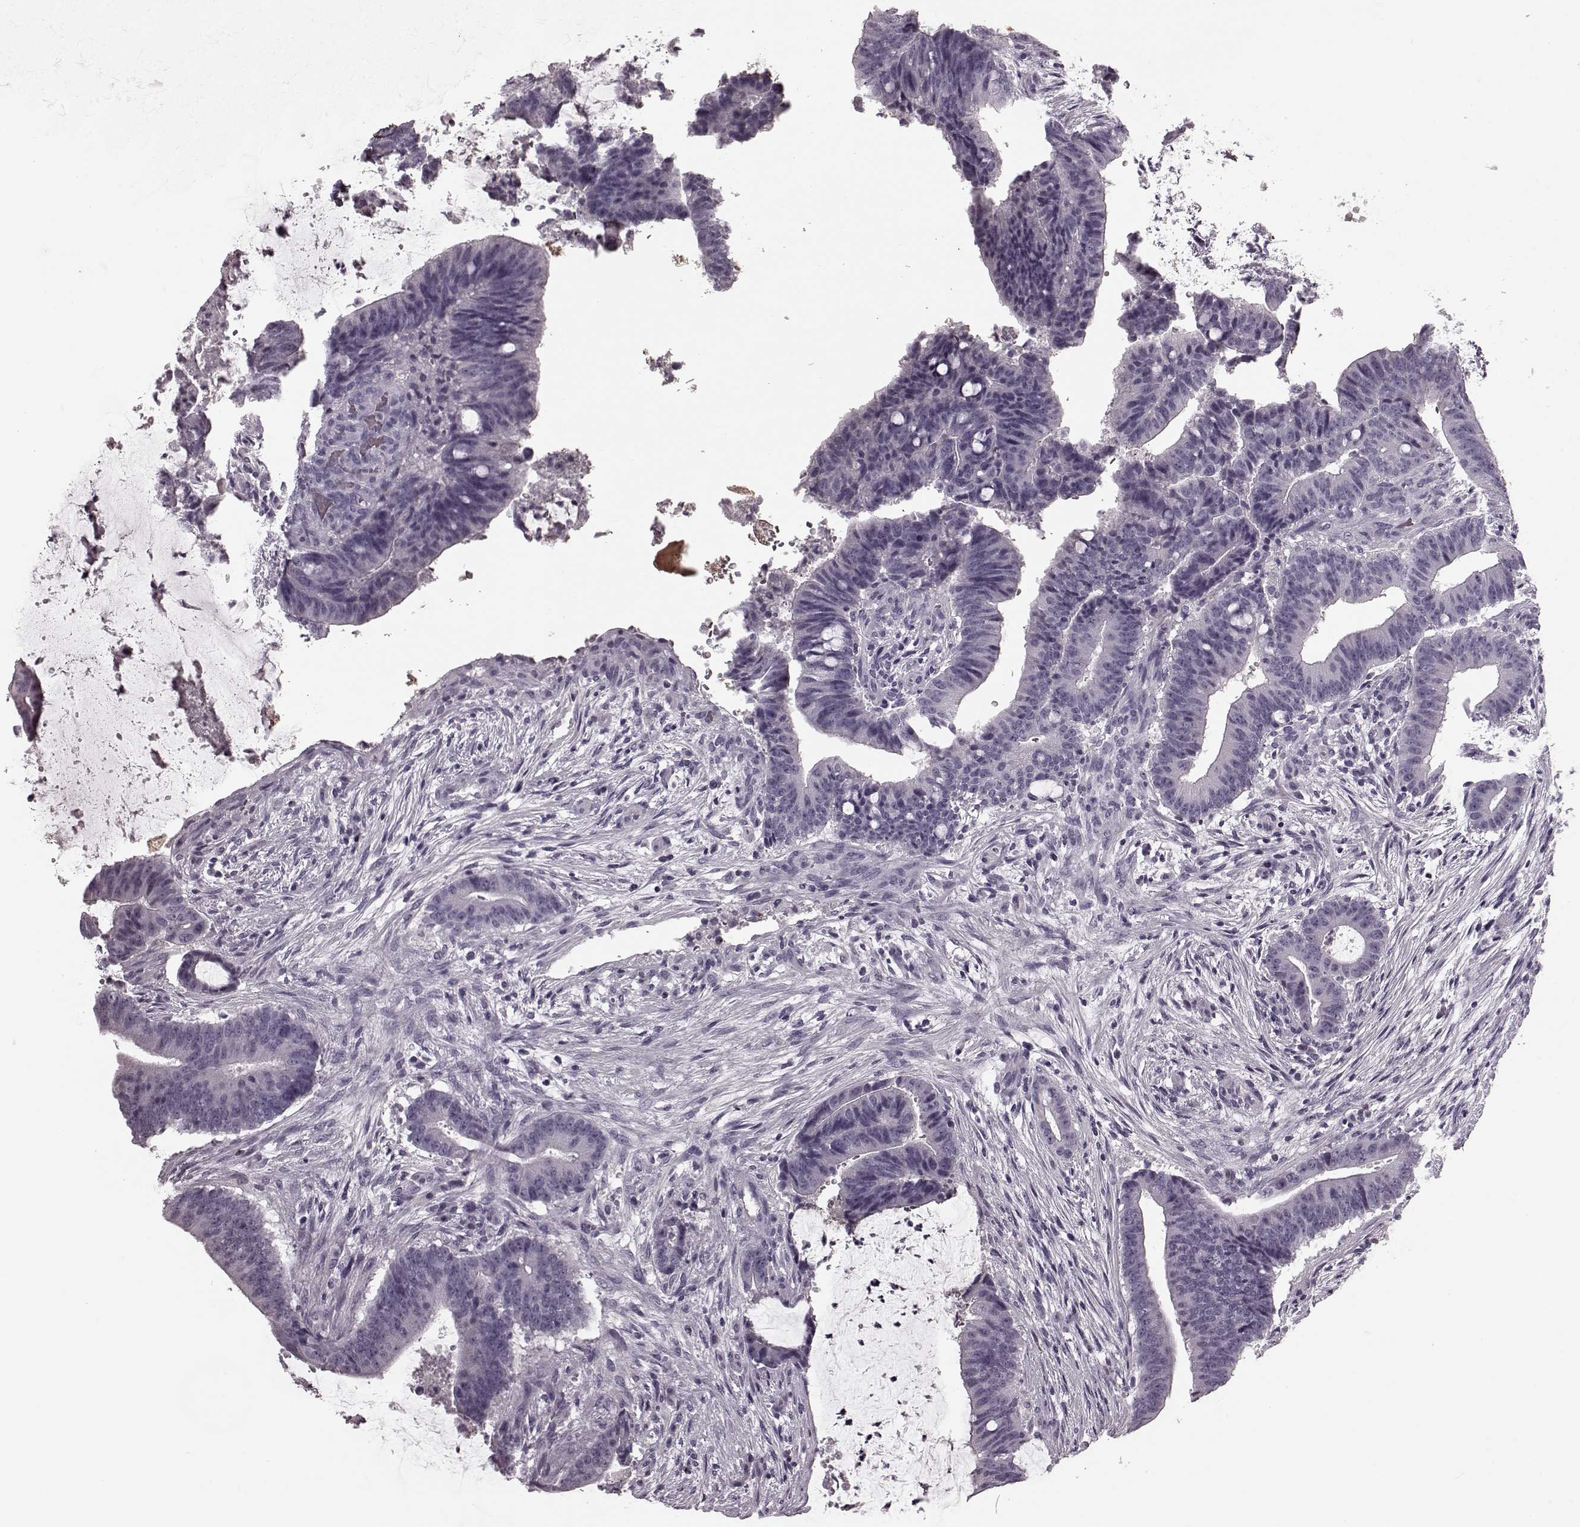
{"staining": {"intensity": "negative", "quantity": "none", "location": "none"}, "tissue": "colorectal cancer", "cell_type": "Tumor cells", "image_type": "cancer", "snomed": [{"axis": "morphology", "description": "Adenocarcinoma, NOS"}, {"axis": "topography", "description": "Colon"}], "caption": "Image shows no protein expression in tumor cells of colorectal cancer tissue.", "gene": "CST7", "patient": {"sex": "female", "age": 43}}